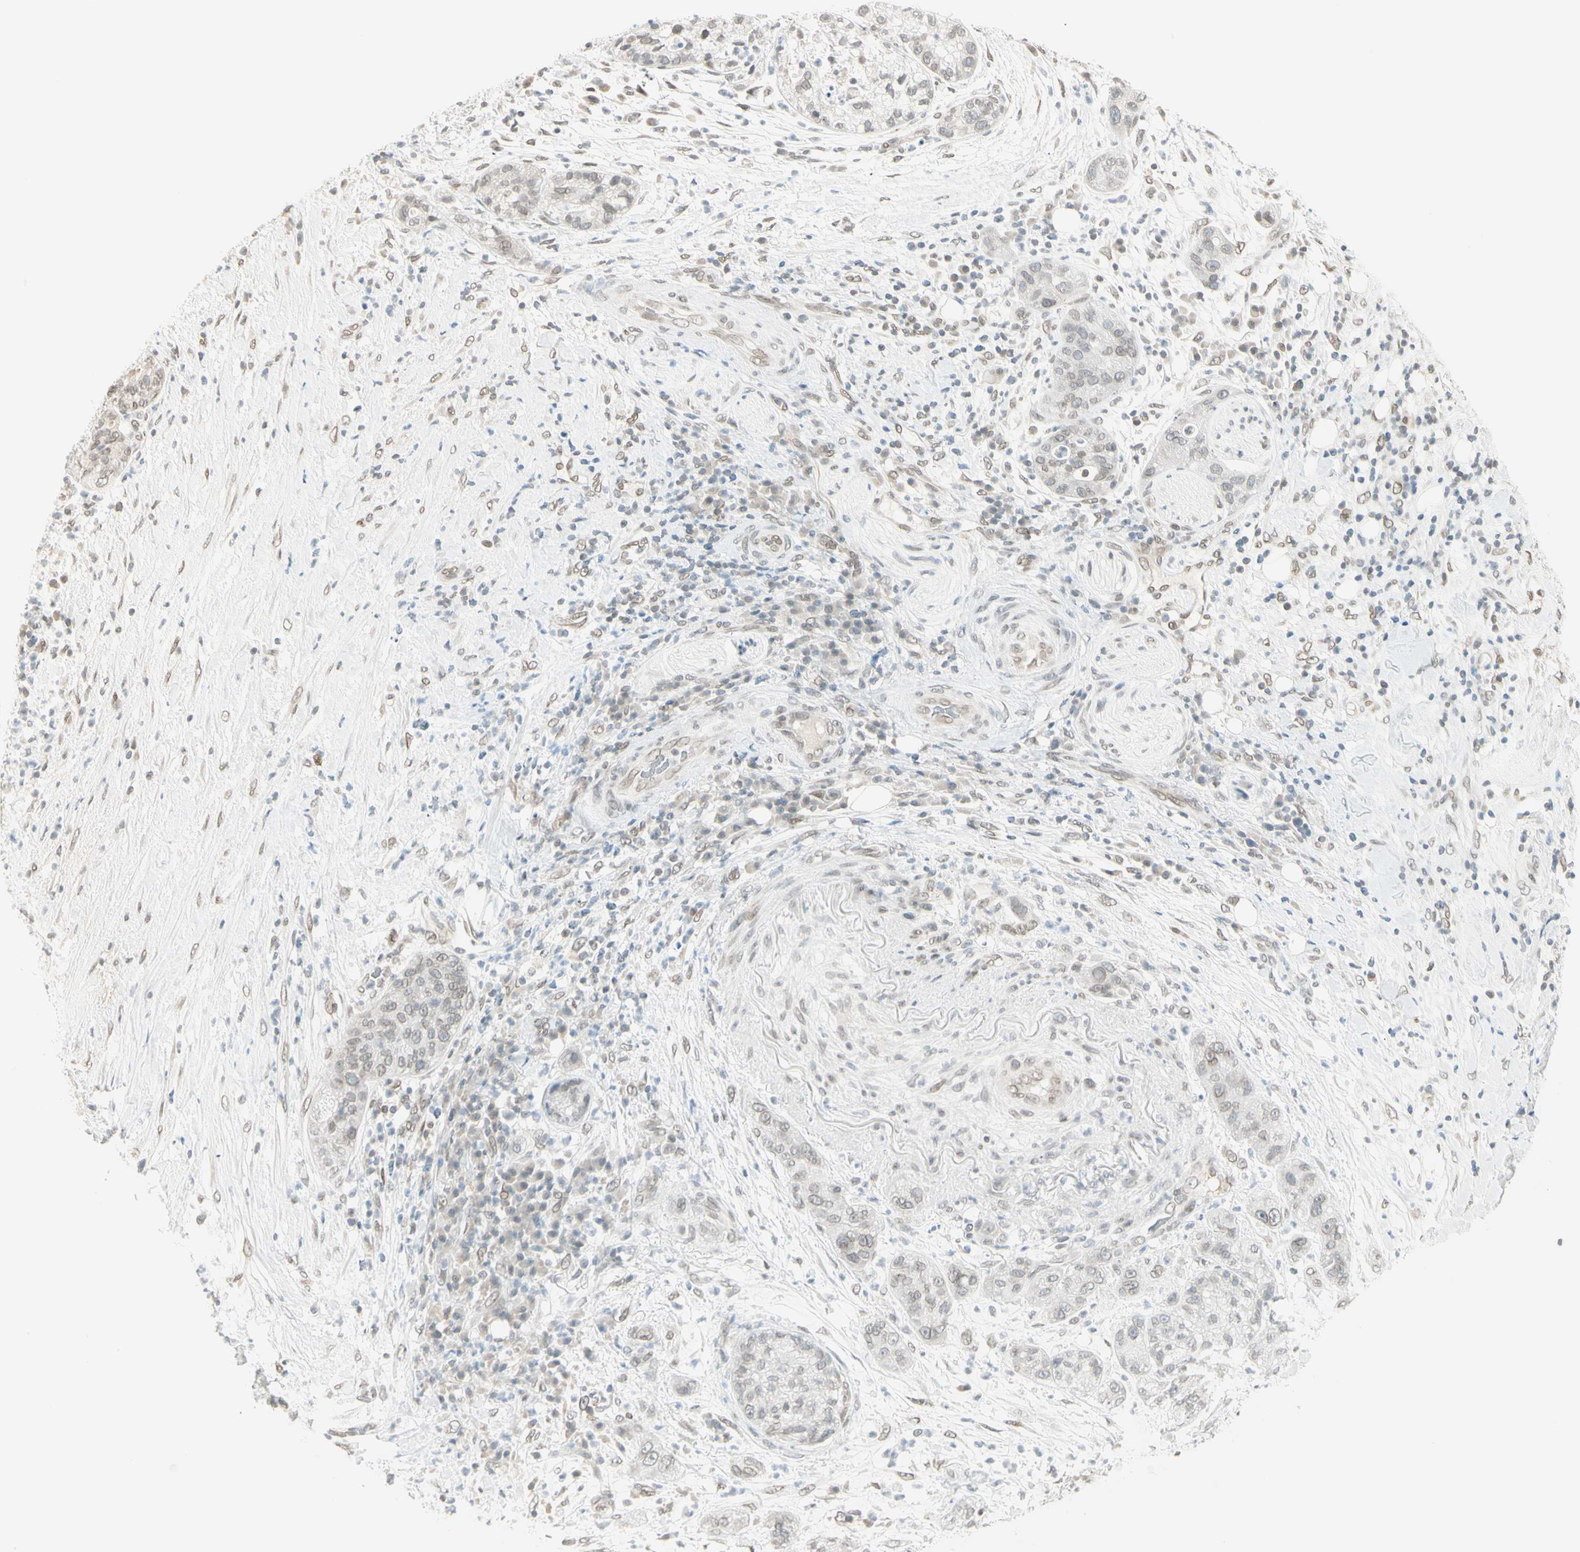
{"staining": {"intensity": "weak", "quantity": "<25%", "location": "nuclear"}, "tissue": "pancreatic cancer", "cell_type": "Tumor cells", "image_type": "cancer", "snomed": [{"axis": "morphology", "description": "Adenocarcinoma, NOS"}, {"axis": "topography", "description": "Pancreas"}], "caption": "Tumor cells show no significant protein staining in pancreatic adenocarcinoma.", "gene": "BCAN", "patient": {"sex": "female", "age": 78}}